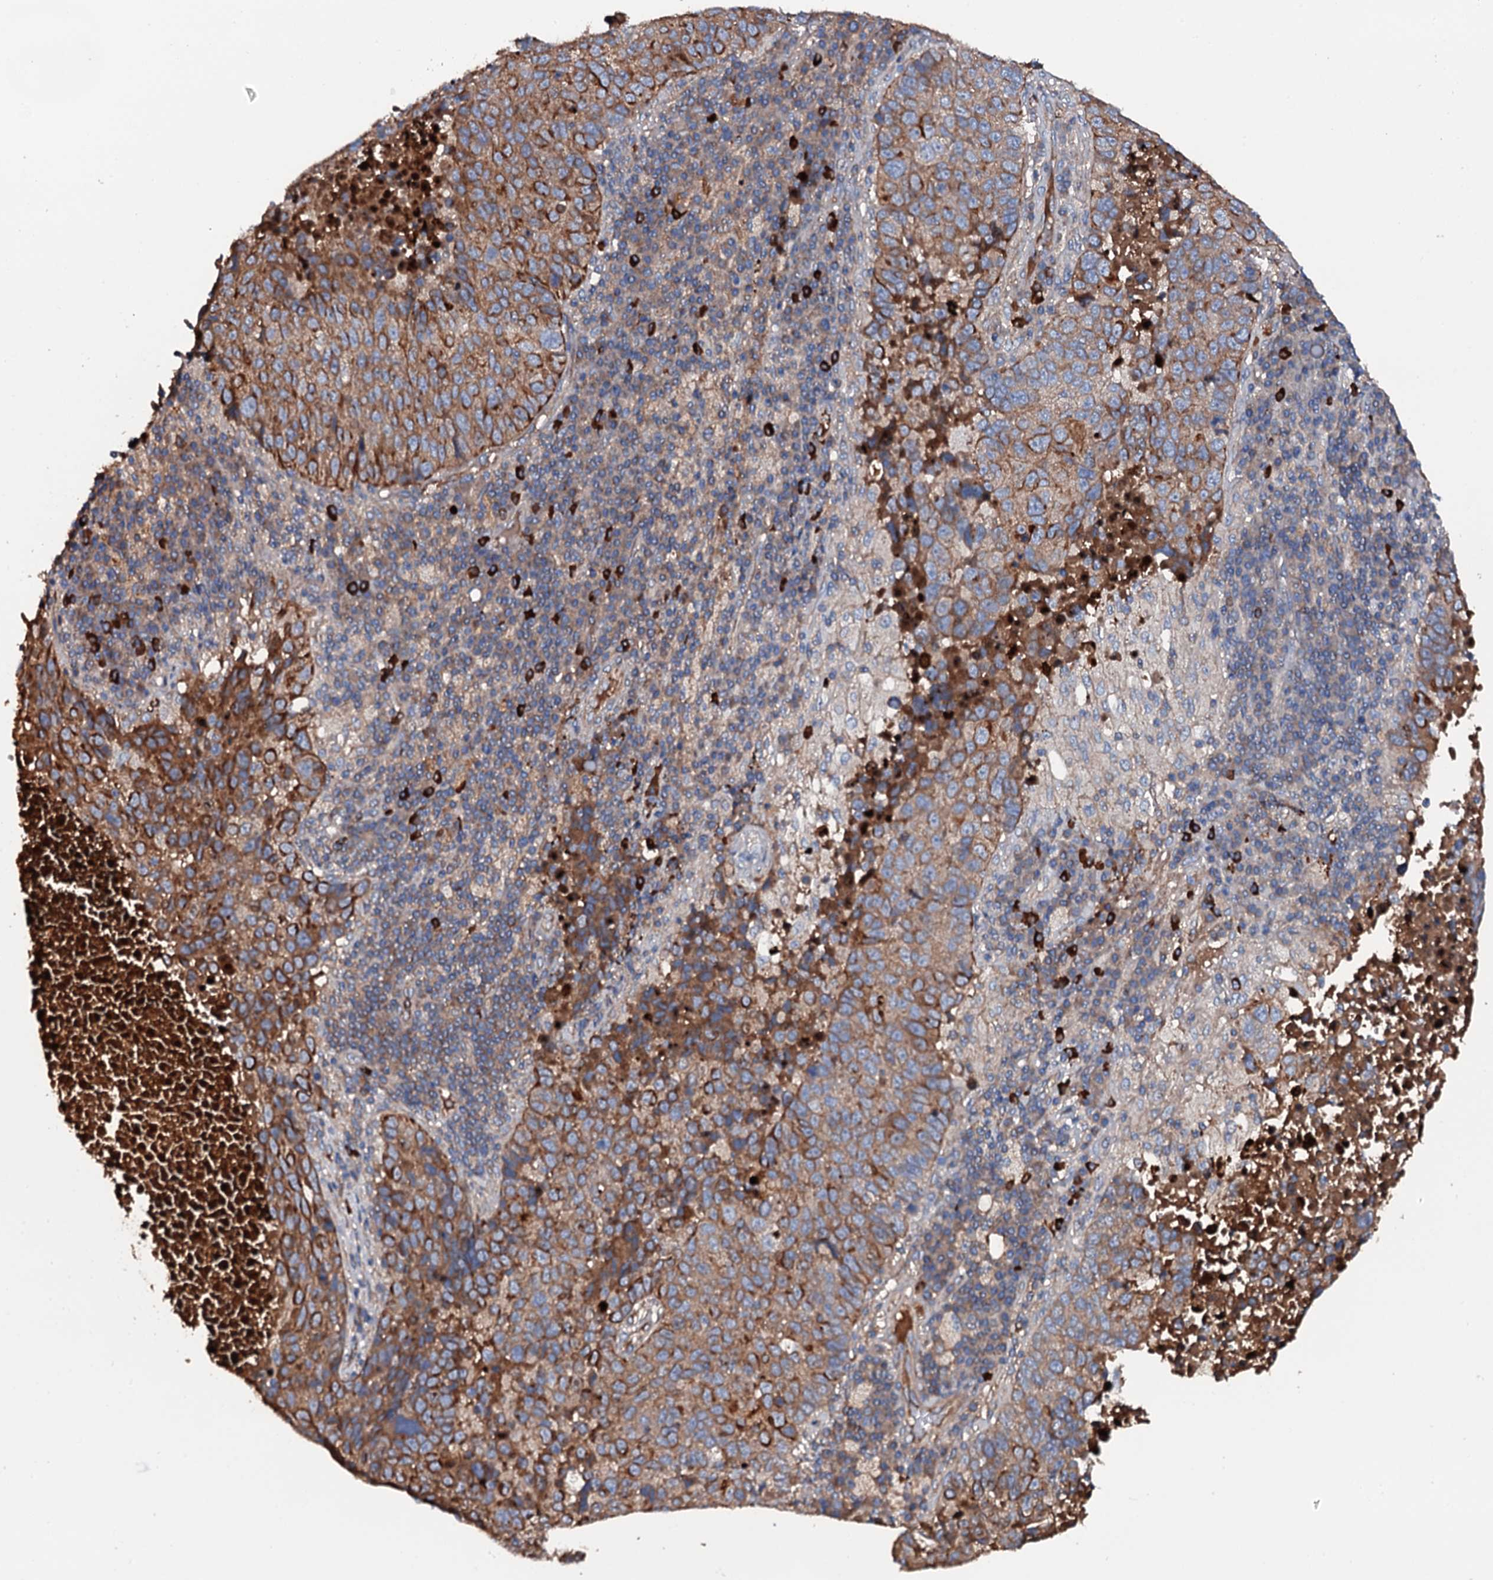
{"staining": {"intensity": "moderate", "quantity": ">75%", "location": "cytoplasmic/membranous"}, "tissue": "lung cancer", "cell_type": "Tumor cells", "image_type": "cancer", "snomed": [{"axis": "morphology", "description": "Squamous cell carcinoma, NOS"}, {"axis": "topography", "description": "Lung"}], "caption": "Tumor cells show medium levels of moderate cytoplasmic/membranous positivity in approximately >75% of cells in human lung cancer.", "gene": "NEK1", "patient": {"sex": "male", "age": 73}}